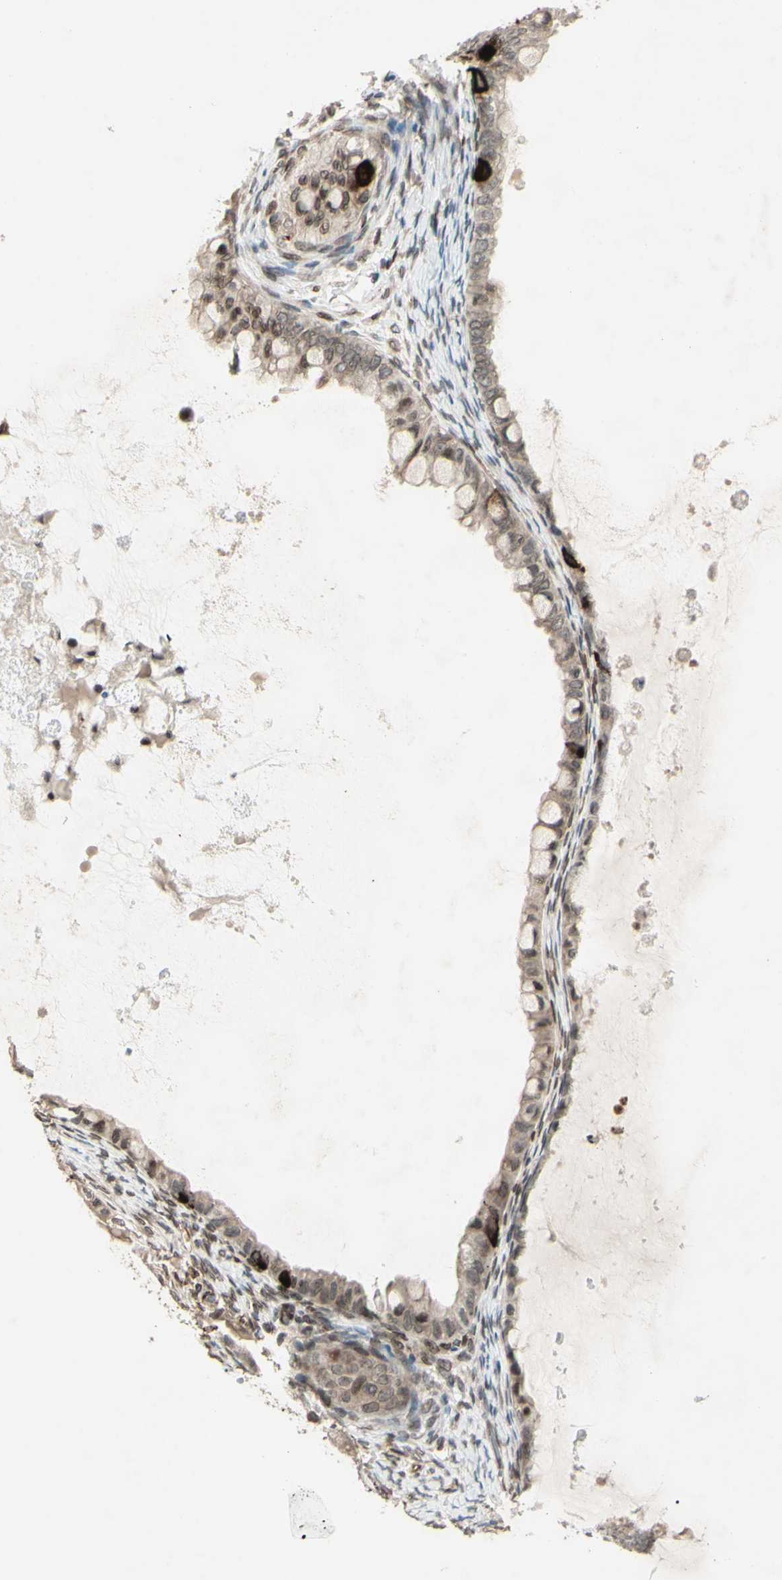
{"staining": {"intensity": "strong", "quantity": "<25%", "location": "cytoplasmic/membranous"}, "tissue": "ovarian cancer", "cell_type": "Tumor cells", "image_type": "cancer", "snomed": [{"axis": "morphology", "description": "Cystadenocarcinoma, mucinous, NOS"}, {"axis": "topography", "description": "Ovary"}], "caption": "Protein expression analysis of ovarian mucinous cystadenocarcinoma reveals strong cytoplasmic/membranous positivity in about <25% of tumor cells.", "gene": "MLF2", "patient": {"sex": "female", "age": 80}}